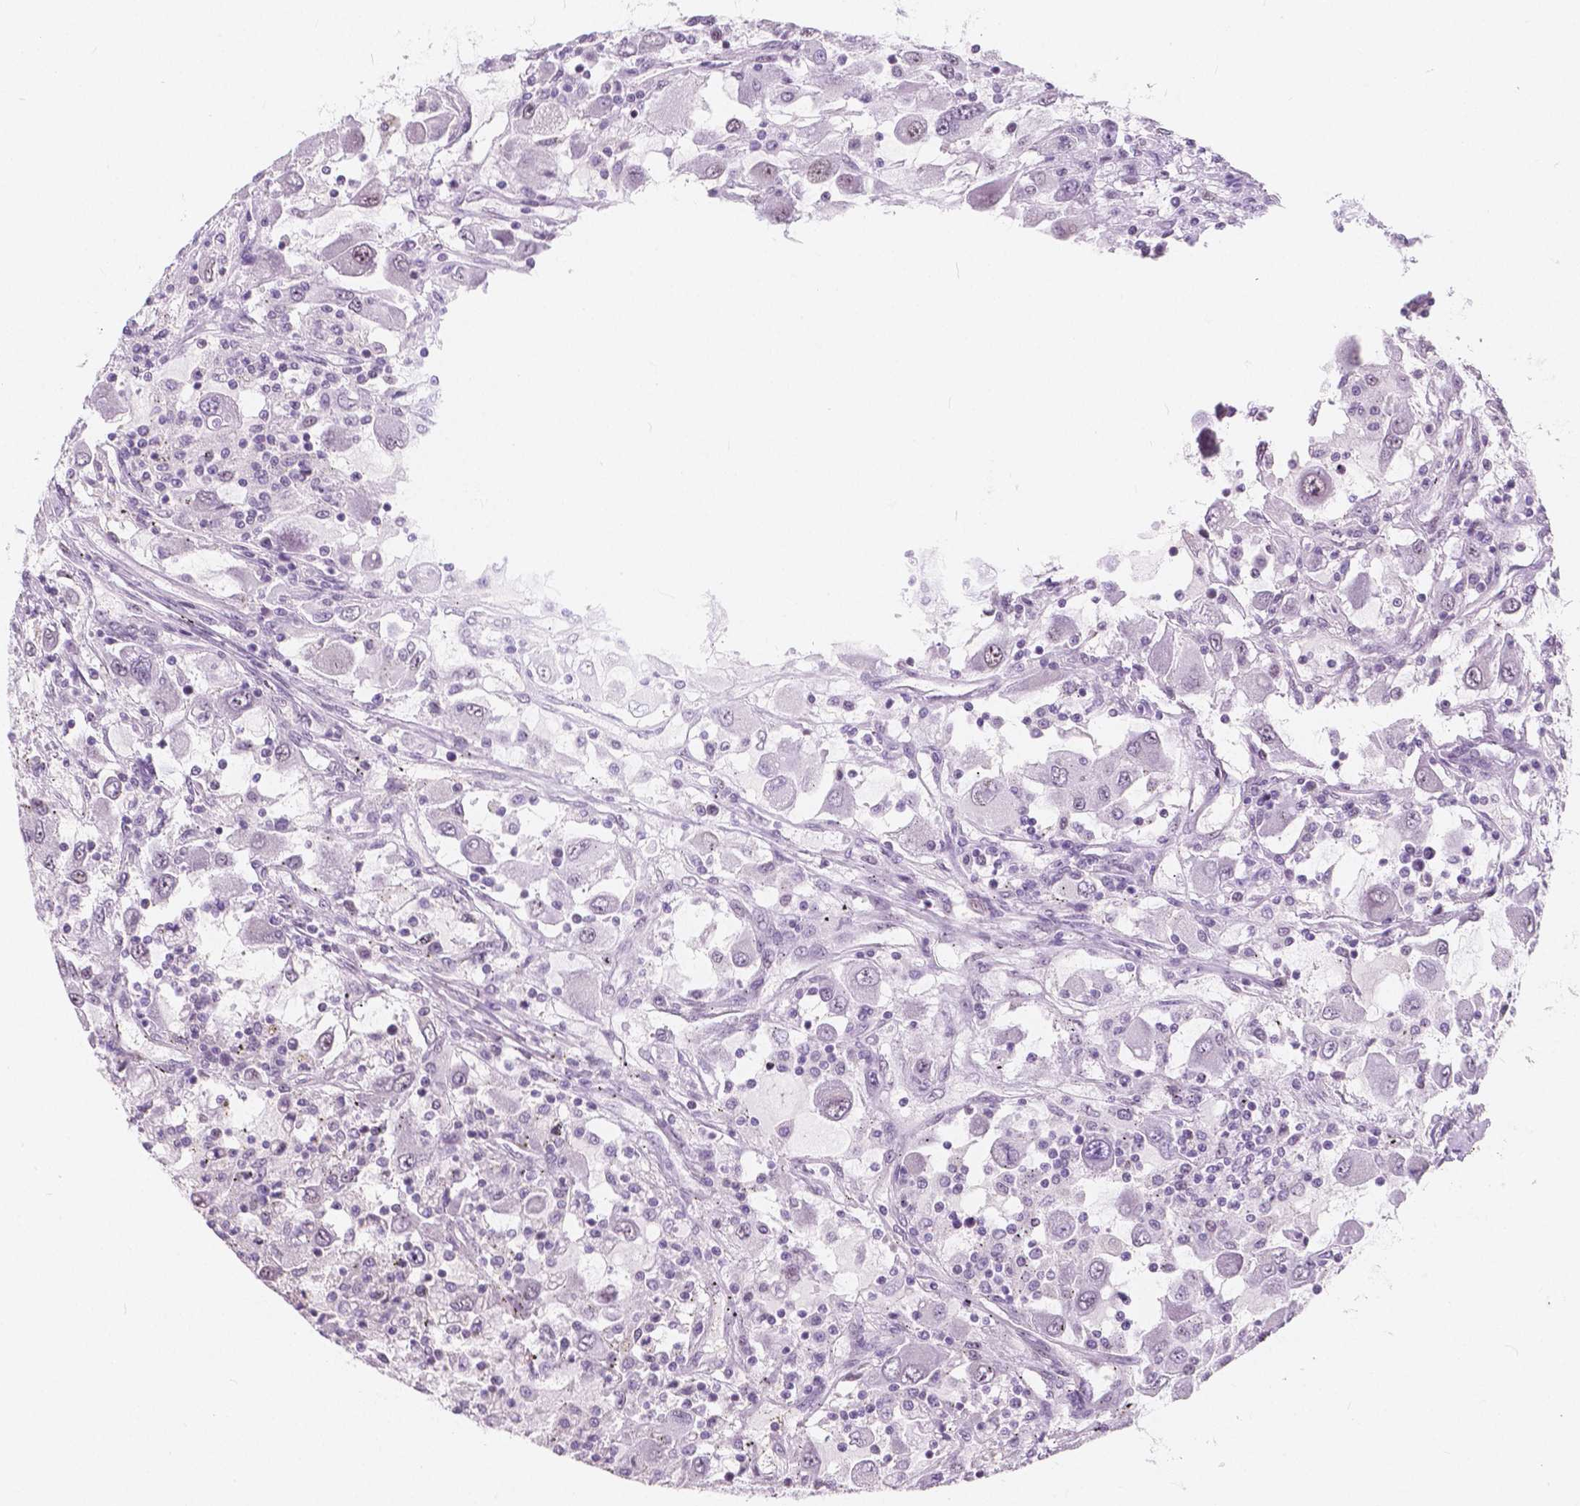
{"staining": {"intensity": "negative", "quantity": "none", "location": "none"}, "tissue": "renal cancer", "cell_type": "Tumor cells", "image_type": "cancer", "snomed": [{"axis": "morphology", "description": "Adenocarcinoma, NOS"}, {"axis": "topography", "description": "Kidney"}], "caption": "DAB (3,3'-diaminobenzidine) immunohistochemical staining of human renal adenocarcinoma demonstrates no significant expression in tumor cells.", "gene": "NOLC1", "patient": {"sex": "female", "age": 67}}